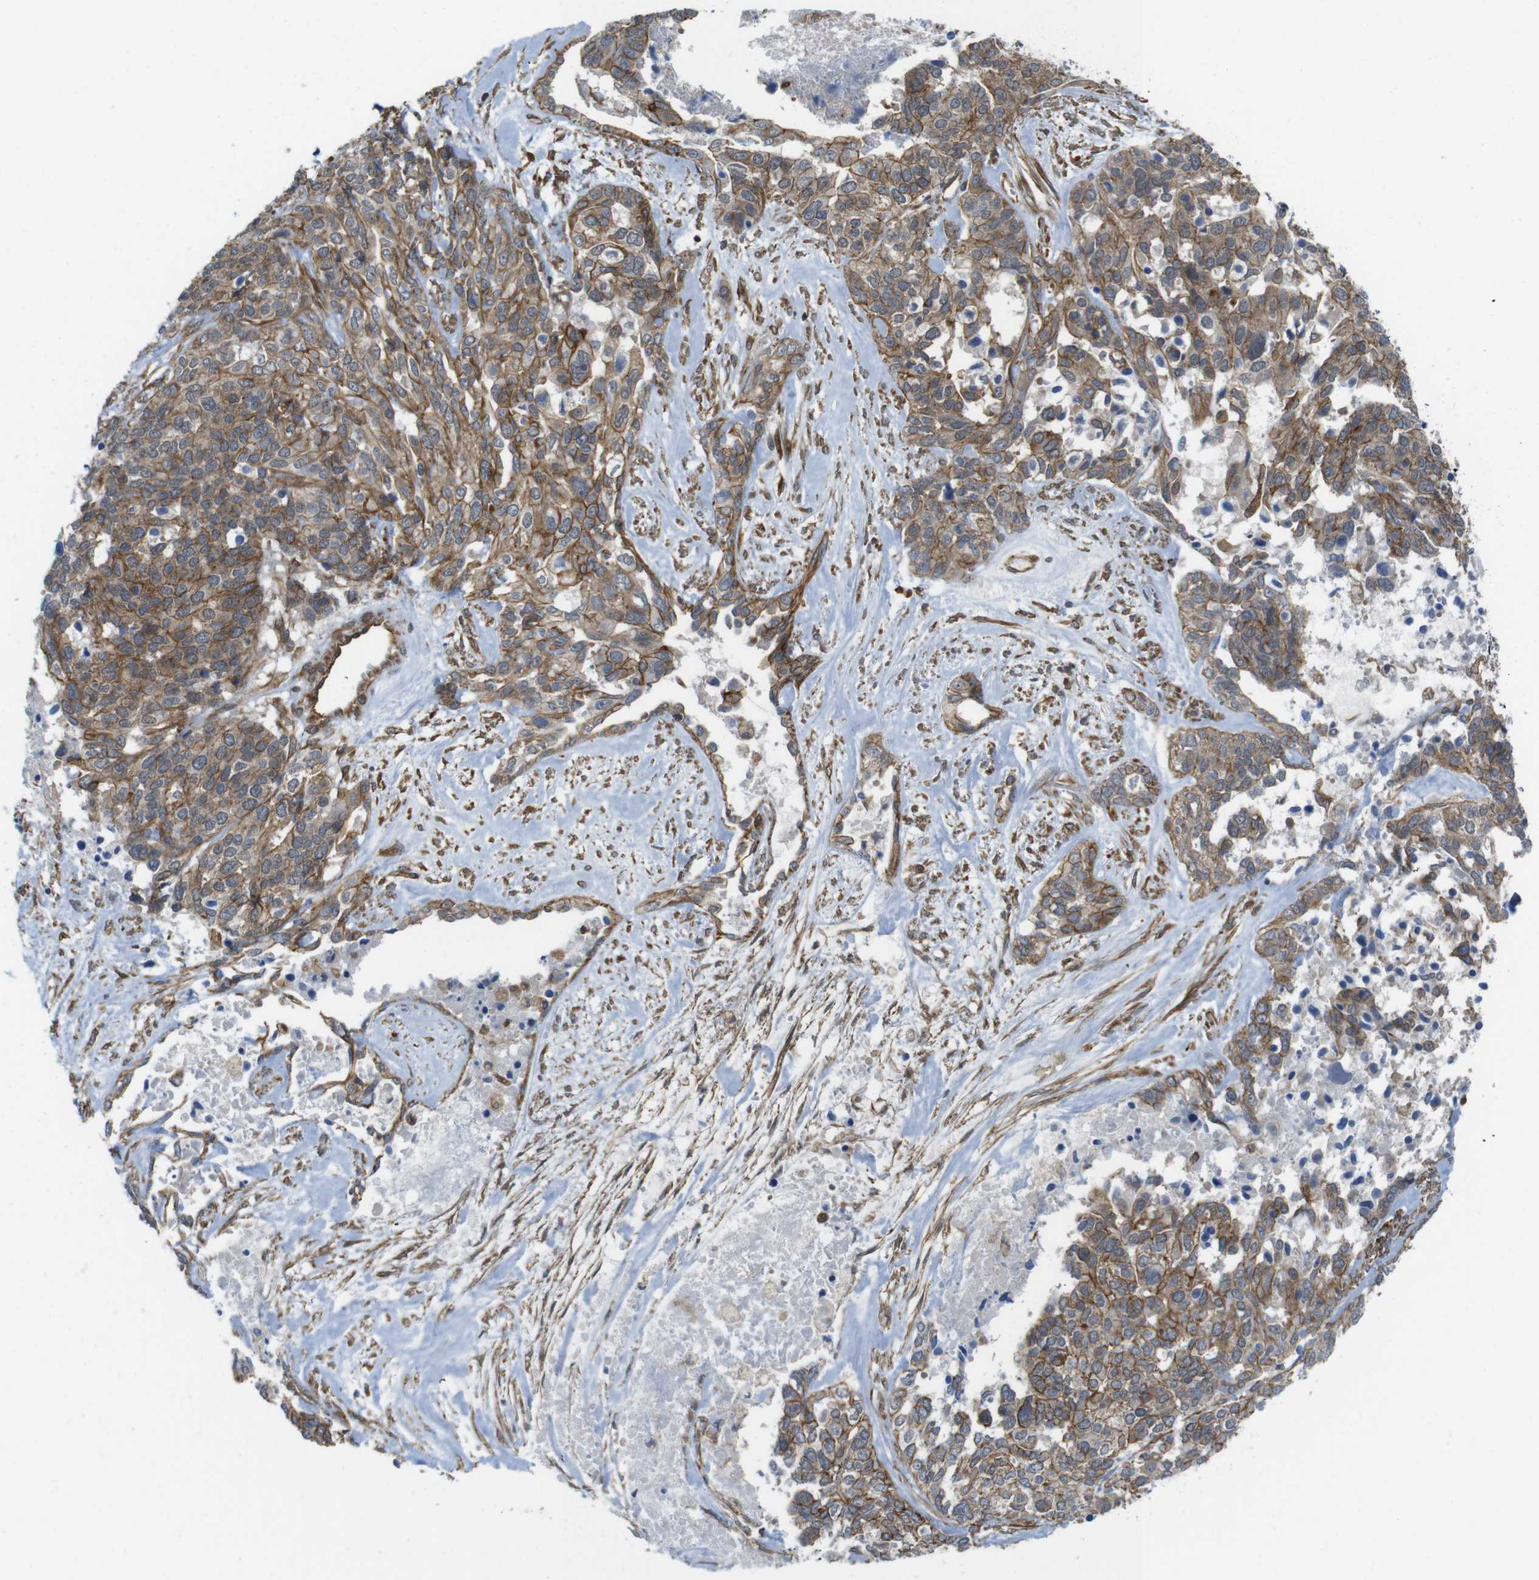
{"staining": {"intensity": "moderate", "quantity": ">75%", "location": "cytoplasmic/membranous"}, "tissue": "ovarian cancer", "cell_type": "Tumor cells", "image_type": "cancer", "snomed": [{"axis": "morphology", "description": "Cystadenocarcinoma, serous, NOS"}, {"axis": "topography", "description": "Ovary"}], "caption": "Immunohistochemical staining of ovarian cancer (serous cystadenocarcinoma) demonstrates moderate cytoplasmic/membranous protein staining in about >75% of tumor cells. (DAB (3,3'-diaminobenzidine) = brown stain, brightfield microscopy at high magnification).", "gene": "ZDHHC5", "patient": {"sex": "female", "age": 44}}